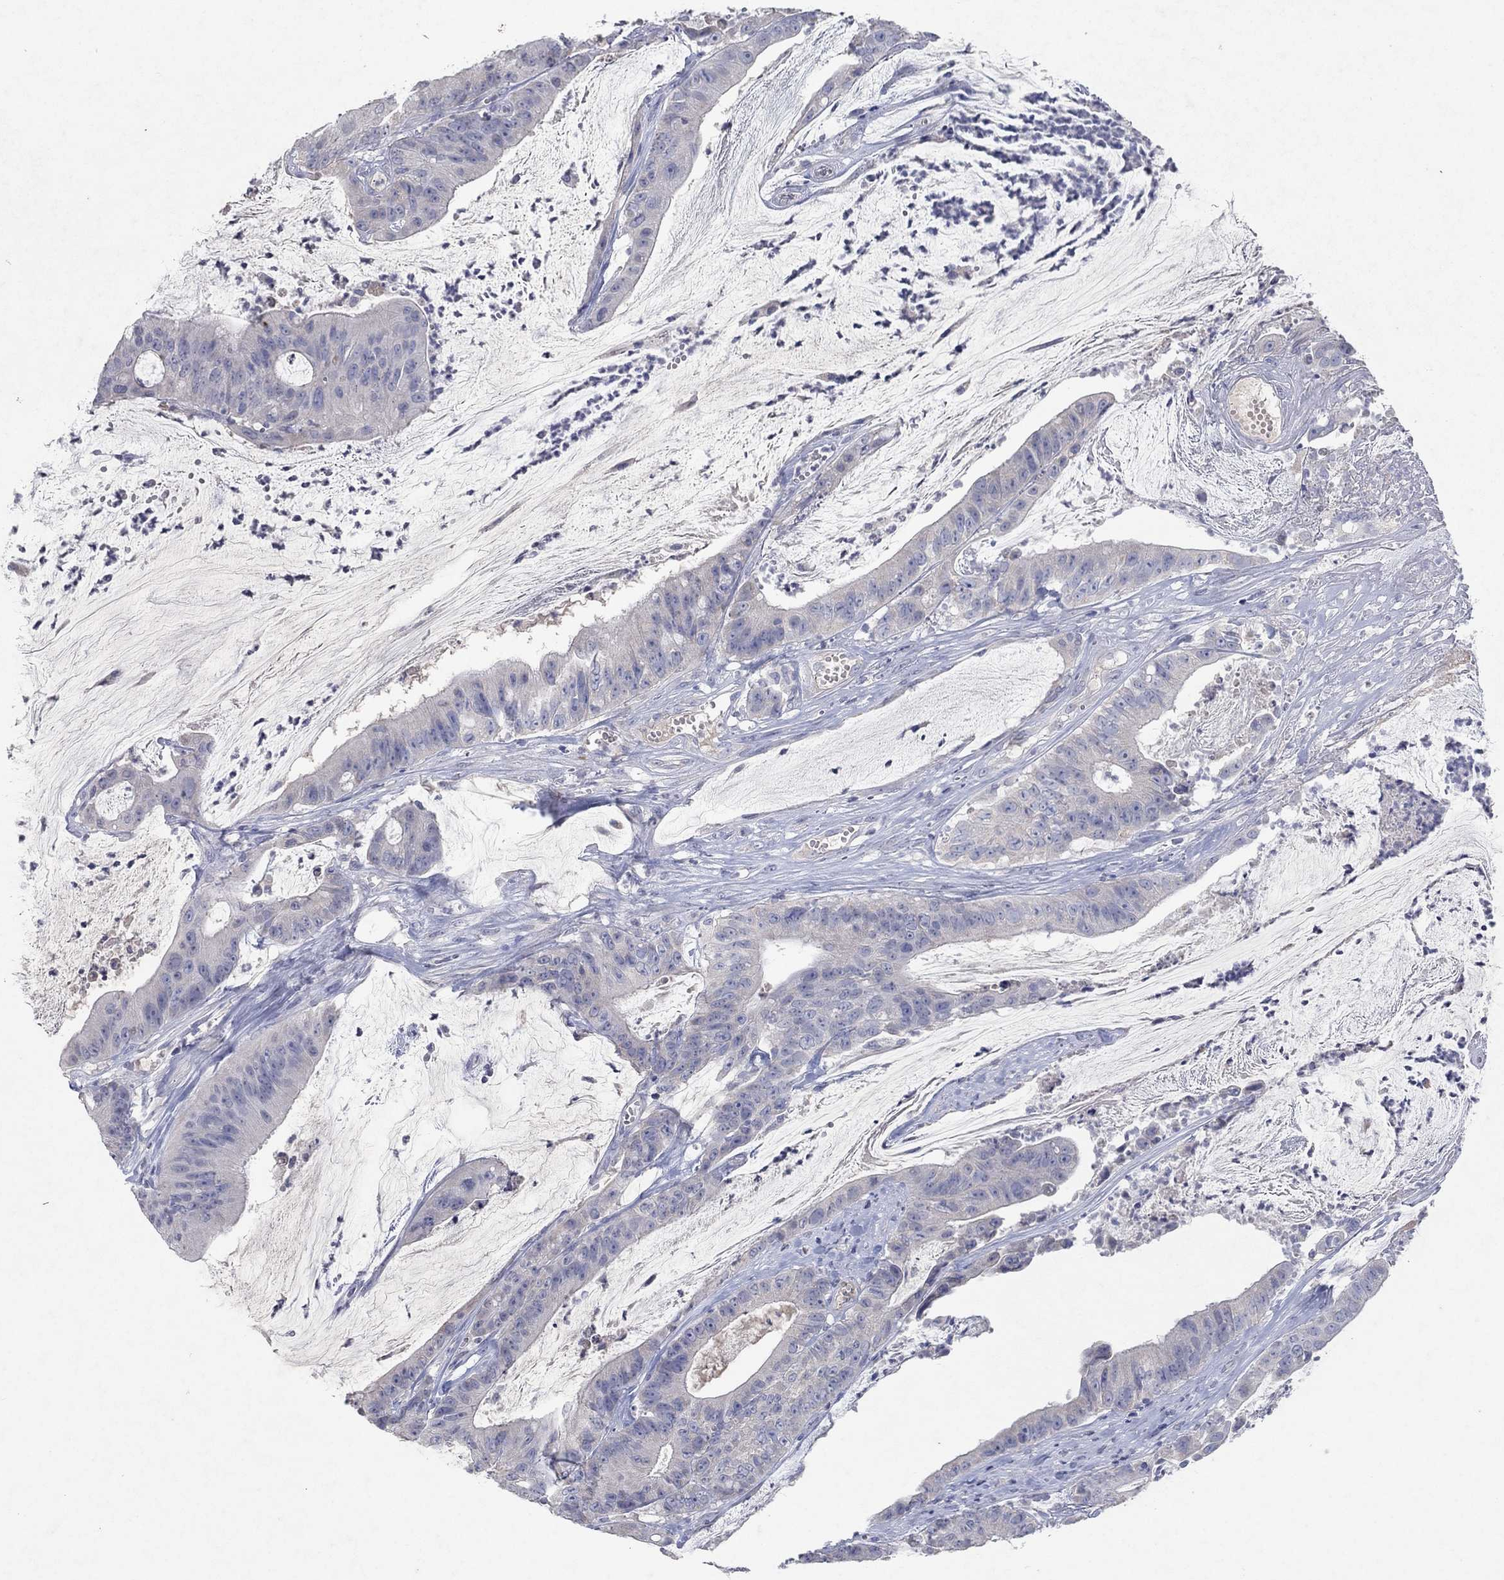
{"staining": {"intensity": "negative", "quantity": "none", "location": "none"}, "tissue": "colorectal cancer", "cell_type": "Tumor cells", "image_type": "cancer", "snomed": [{"axis": "morphology", "description": "Adenocarcinoma, NOS"}, {"axis": "topography", "description": "Colon"}], "caption": "Tumor cells are negative for brown protein staining in colorectal adenocarcinoma. The staining was performed using DAB (3,3'-diaminobenzidine) to visualize the protein expression in brown, while the nuclei were stained in blue with hematoxylin (Magnification: 20x).", "gene": "KRT40", "patient": {"sex": "female", "age": 69}}